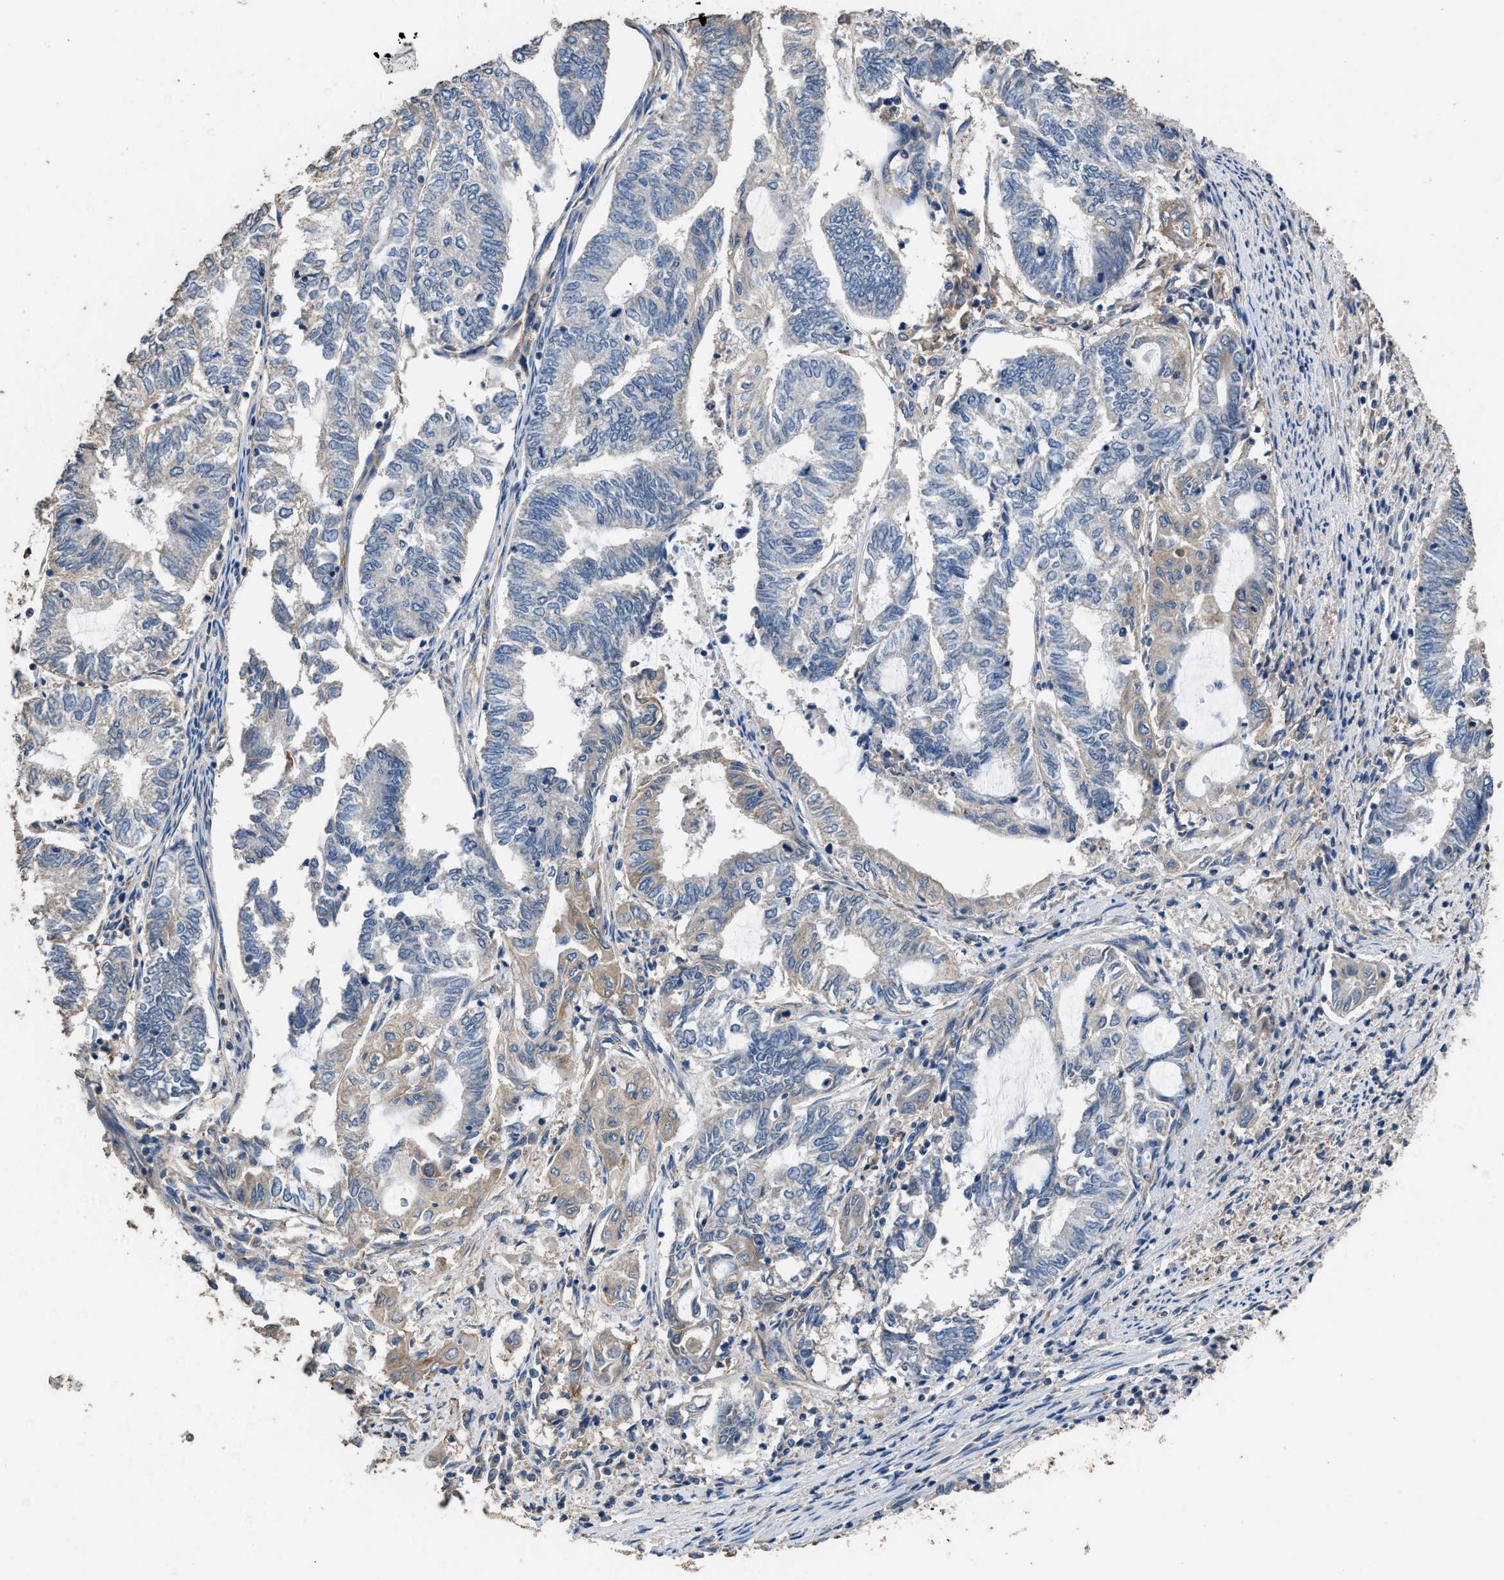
{"staining": {"intensity": "weak", "quantity": "<25%", "location": "cytoplasmic/membranous"}, "tissue": "endometrial cancer", "cell_type": "Tumor cells", "image_type": "cancer", "snomed": [{"axis": "morphology", "description": "Adenocarcinoma, NOS"}, {"axis": "topography", "description": "Uterus"}, {"axis": "topography", "description": "Endometrium"}], "caption": "Immunohistochemistry (IHC) of human endometrial cancer (adenocarcinoma) displays no staining in tumor cells.", "gene": "ITSN1", "patient": {"sex": "female", "age": 70}}